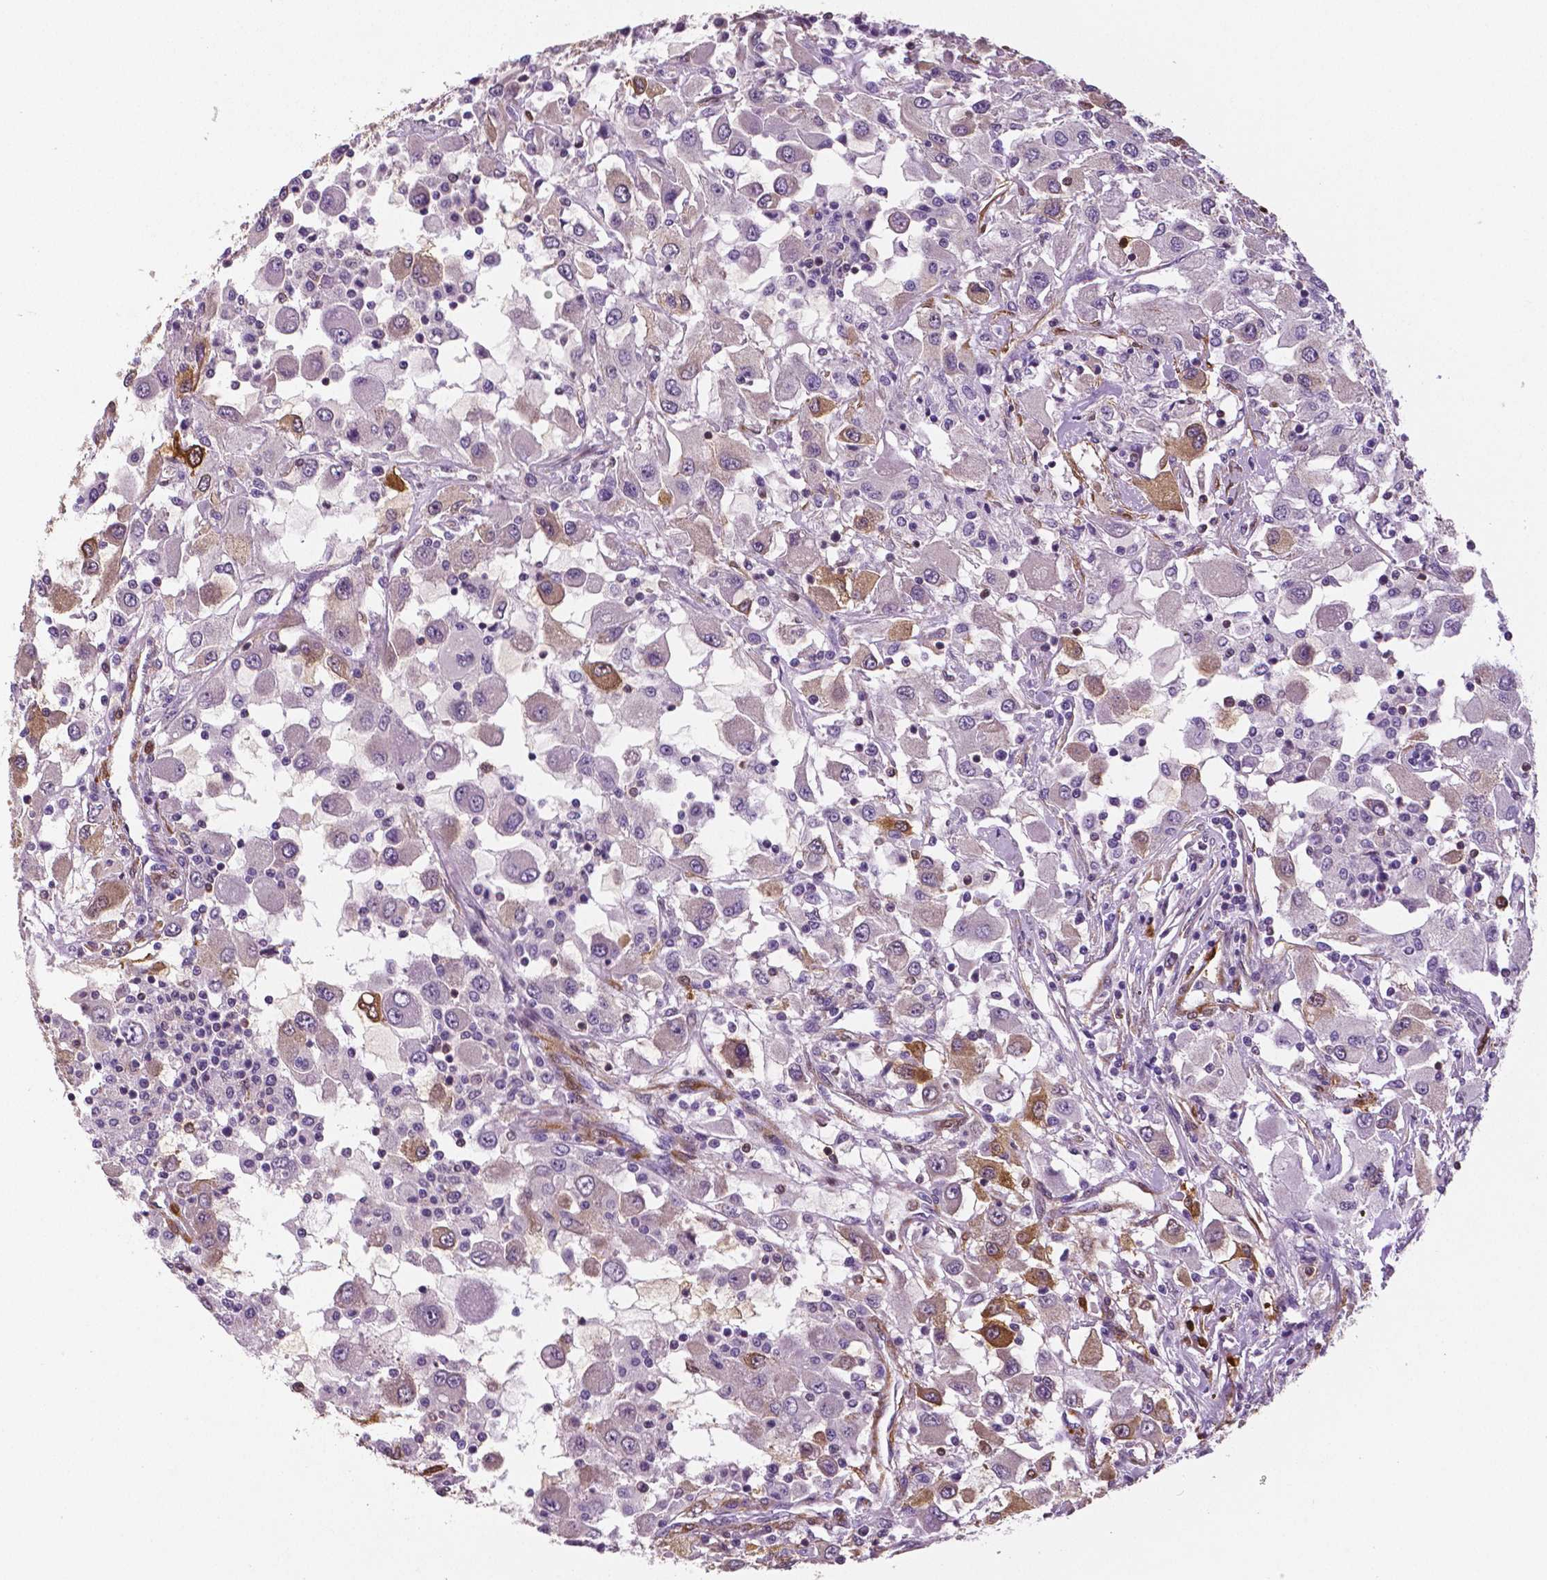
{"staining": {"intensity": "strong", "quantity": "<25%", "location": "cytoplasmic/membranous"}, "tissue": "renal cancer", "cell_type": "Tumor cells", "image_type": "cancer", "snomed": [{"axis": "morphology", "description": "Adenocarcinoma, NOS"}, {"axis": "topography", "description": "Kidney"}], "caption": "An image of human renal cancer stained for a protein displays strong cytoplasmic/membranous brown staining in tumor cells.", "gene": "PHGDH", "patient": {"sex": "female", "age": 67}}